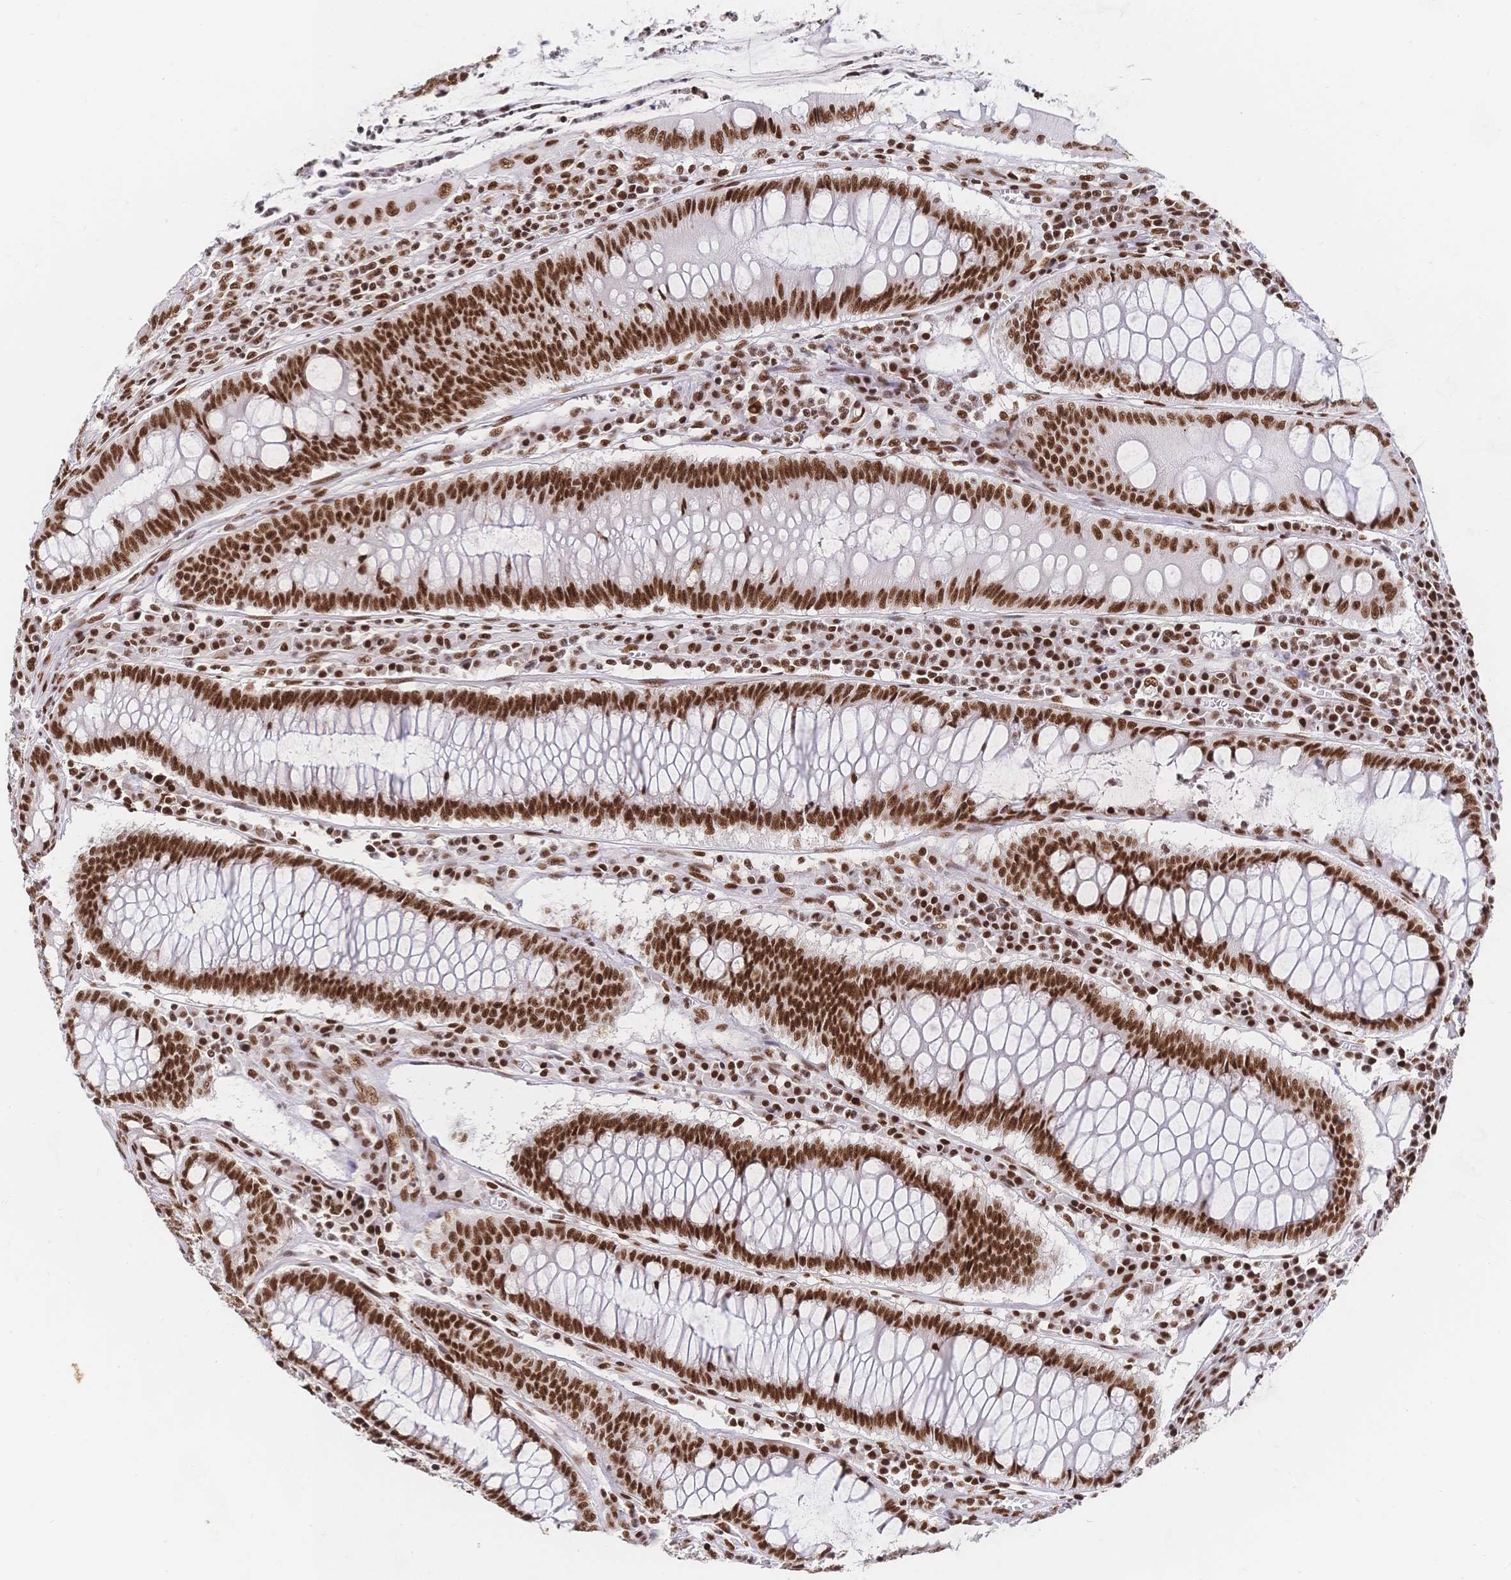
{"staining": {"intensity": "strong", "quantity": ">75%", "location": "nuclear"}, "tissue": "colorectal cancer", "cell_type": "Tumor cells", "image_type": "cancer", "snomed": [{"axis": "morphology", "description": "Adenocarcinoma, NOS"}, {"axis": "topography", "description": "Colon"}], "caption": "Colorectal cancer stained with DAB (3,3'-diaminobenzidine) IHC demonstrates high levels of strong nuclear staining in about >75% of tumor cells.", "gene": "SRSF1", "patient": {"sex": "male", "age": 62}}